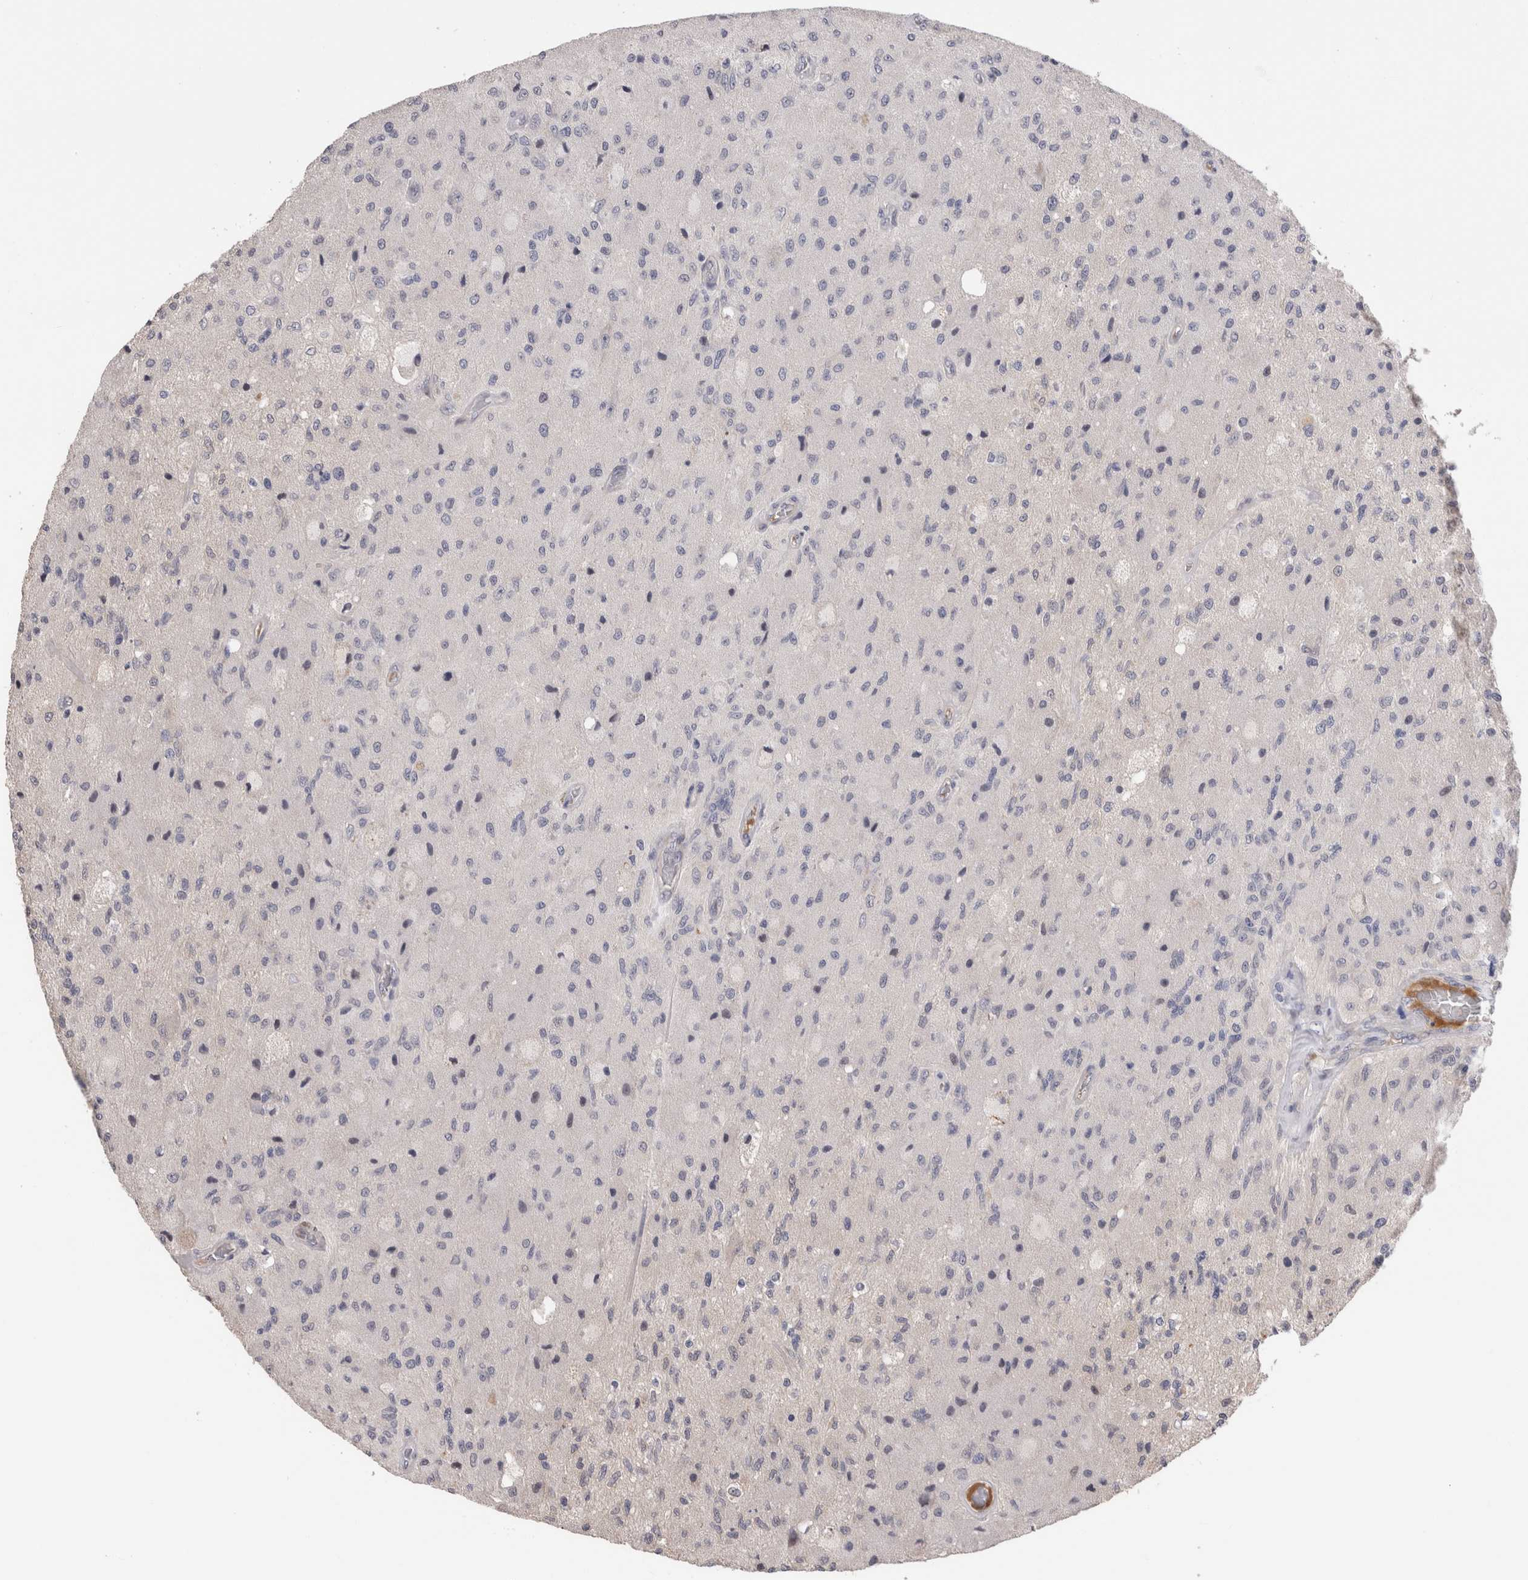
{"staining": {"intensity": "negative", "quantity": "none", "location": "none"}, "tissue": "glioma", "cell_type": "Tumor cells", "image_type": "cancer", "snomed": [{"axis": "morphology", "description": "Normal tissue, NOS"}, {"axis": "morphology", "description": "Glioma, malignant, High grade"}, {"axis": "topography", "description": "Cerebral cortex"}], "caption": "Immunohistochemistry photomicrograph of human high-grade glioma (malignant) stained for a protein (brown), which displays no staining in tumor cells.", "gene": "CRYBG1", "patient": {"sex": "male", "age": 77}}